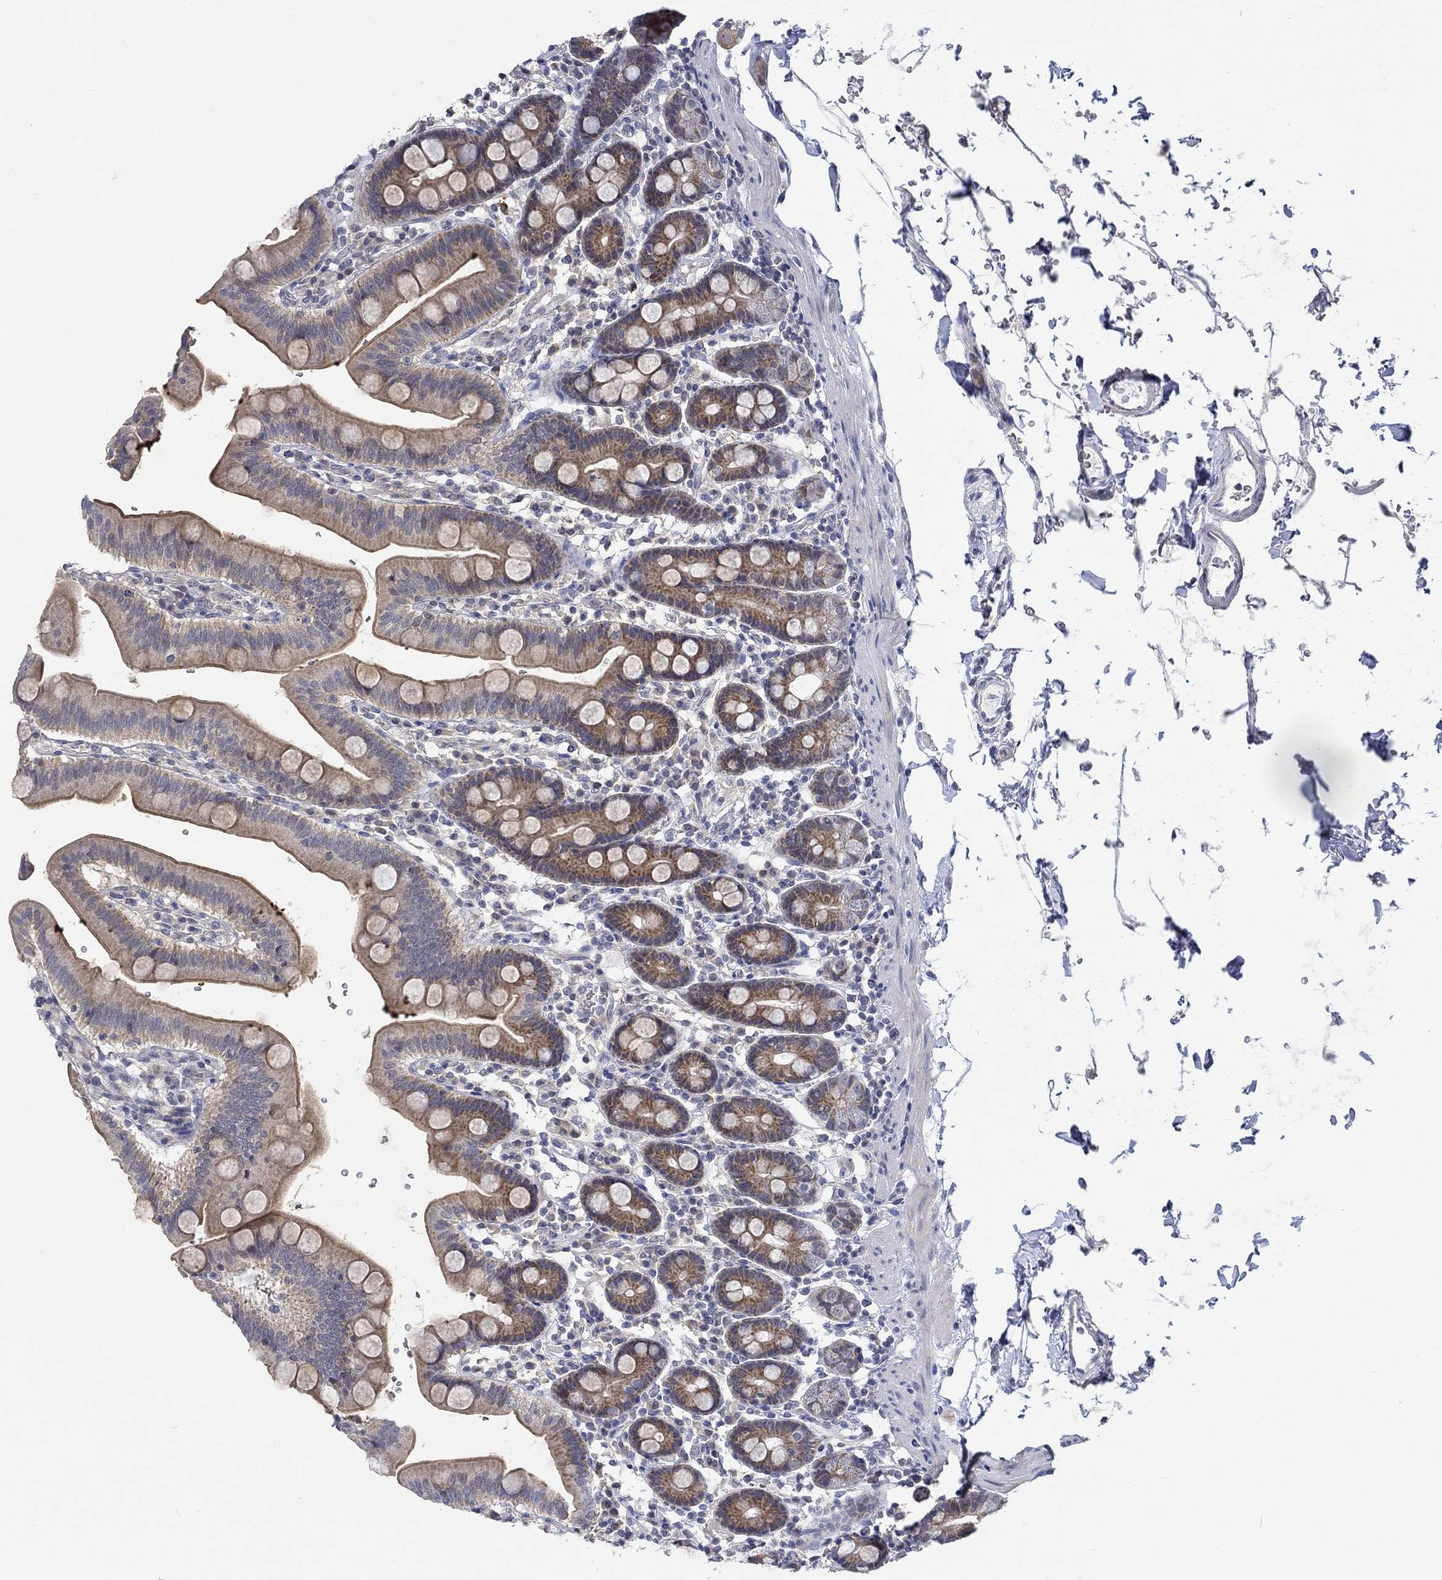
{"staining": {"intensity": "moderate", "quantity": "25%-75%", "location": "cytoplasmic/membranous"}, "tissue": "duodenum", "cell_type": "Glandular cells", "image_type": "normal", "snomed": [{"axis": "morphology", "description": "Normal tissue, NOS"}, {"axis": "topography", "description": "Duodenum"}], "caption": "Immunohistochemistry (IHC) photomicrograph of normal duodenum: duodenum stained using IHC shows medium levels of moderate protein expression localized specifically in the cytoplasmic/membranous of glandular cells, appearing as a cytoplasmic/membranous brown color.", "gene": "WASF1", "patient": {"sex": "male", "age": 59}}